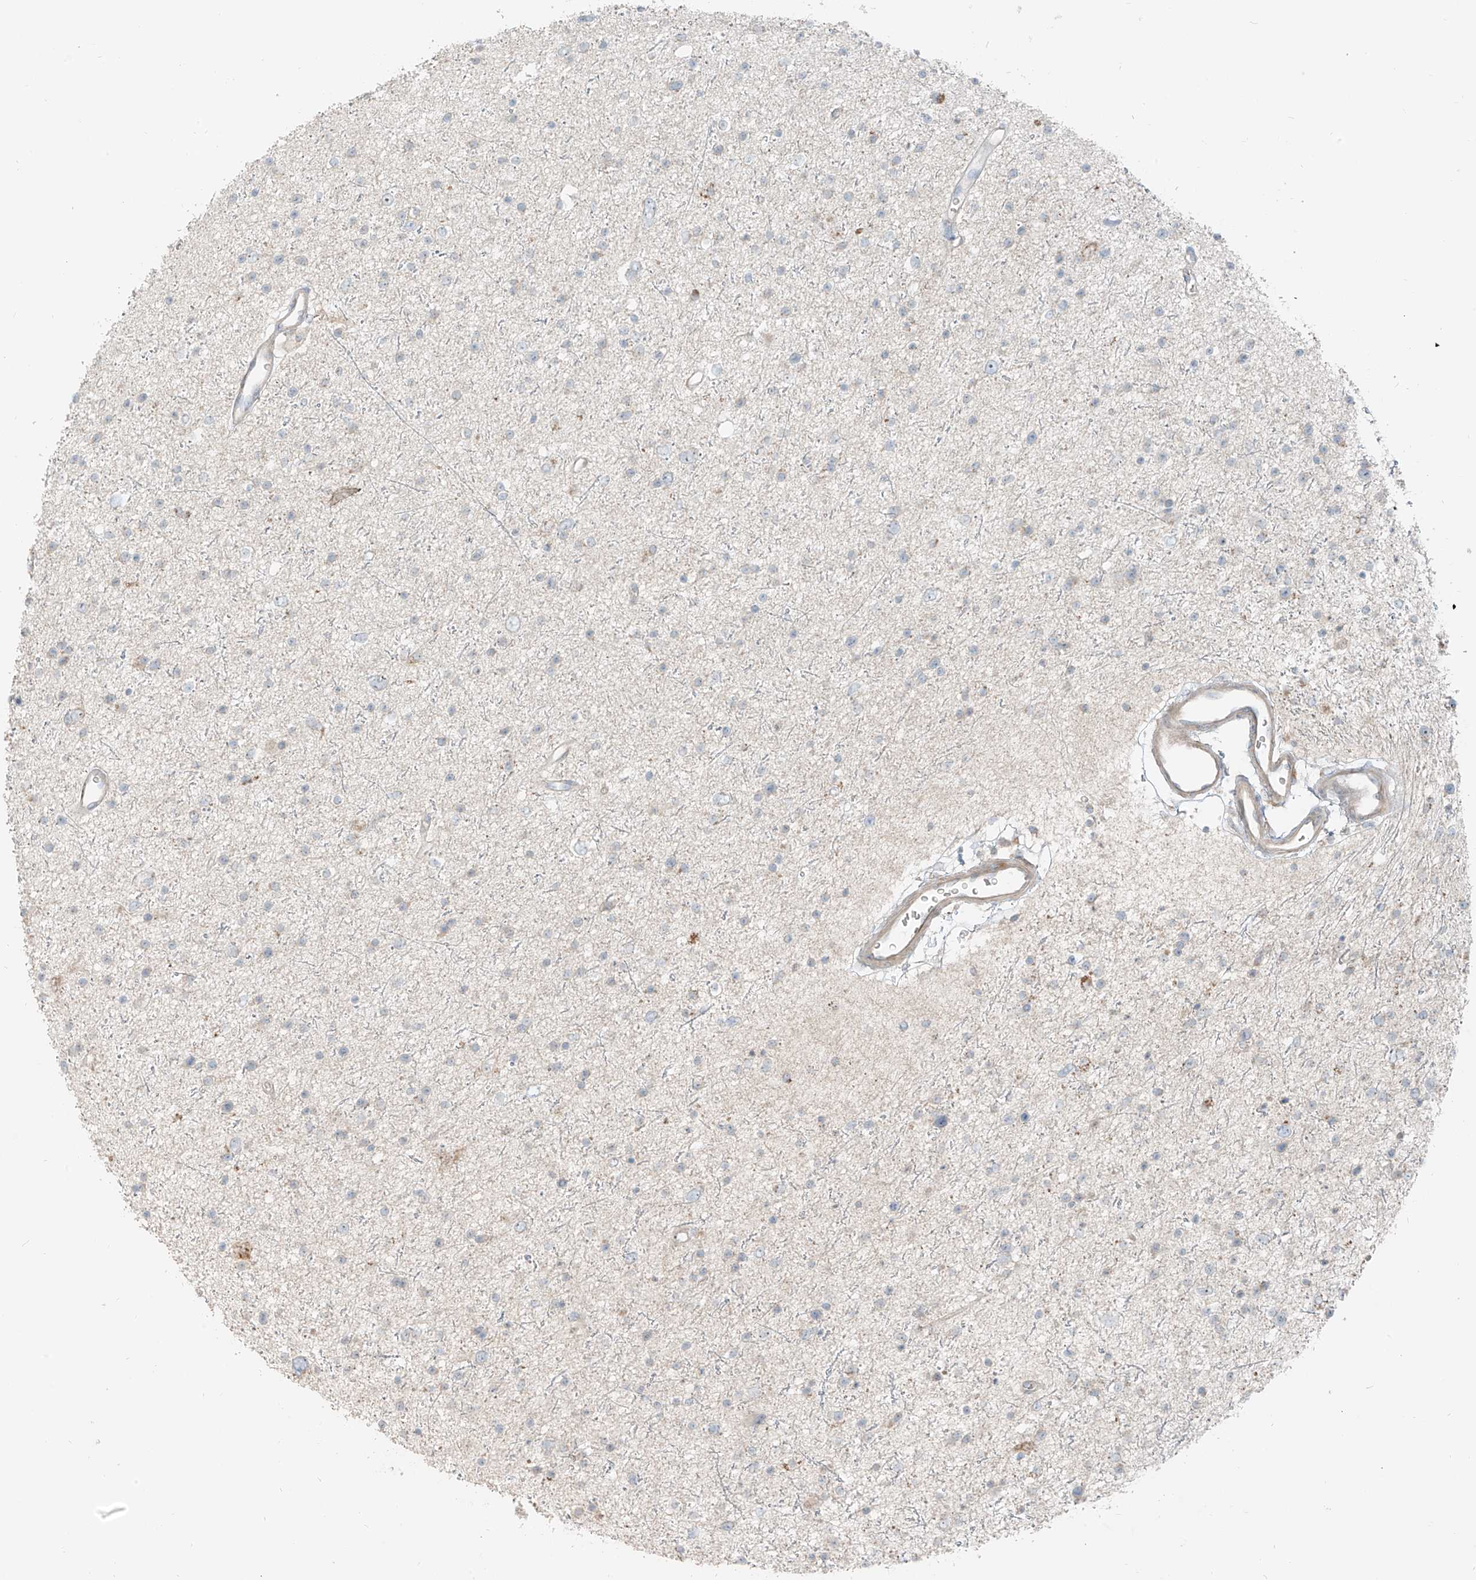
{"staining": {"intensity": "negative", "quantity": "none", "location": "none"}, "tissue": "glioma", "cell_type": "Tumor cells", "image_type": "cancer", "snomed": [{"axis": "morphology", "description": "Glioma, malignant, Low grade"}, {"axis": "topography", "description": "Brain"}], "caption": "Immunohistochemistry (IHC) photomicrograph of neoplastic tissue: human malignant glioma (low-grade) stained with DAB shows no significant protein positivity in tumor cells.", "gene": "FSTL1", "patient": {"sex": "female", "age": 37}}